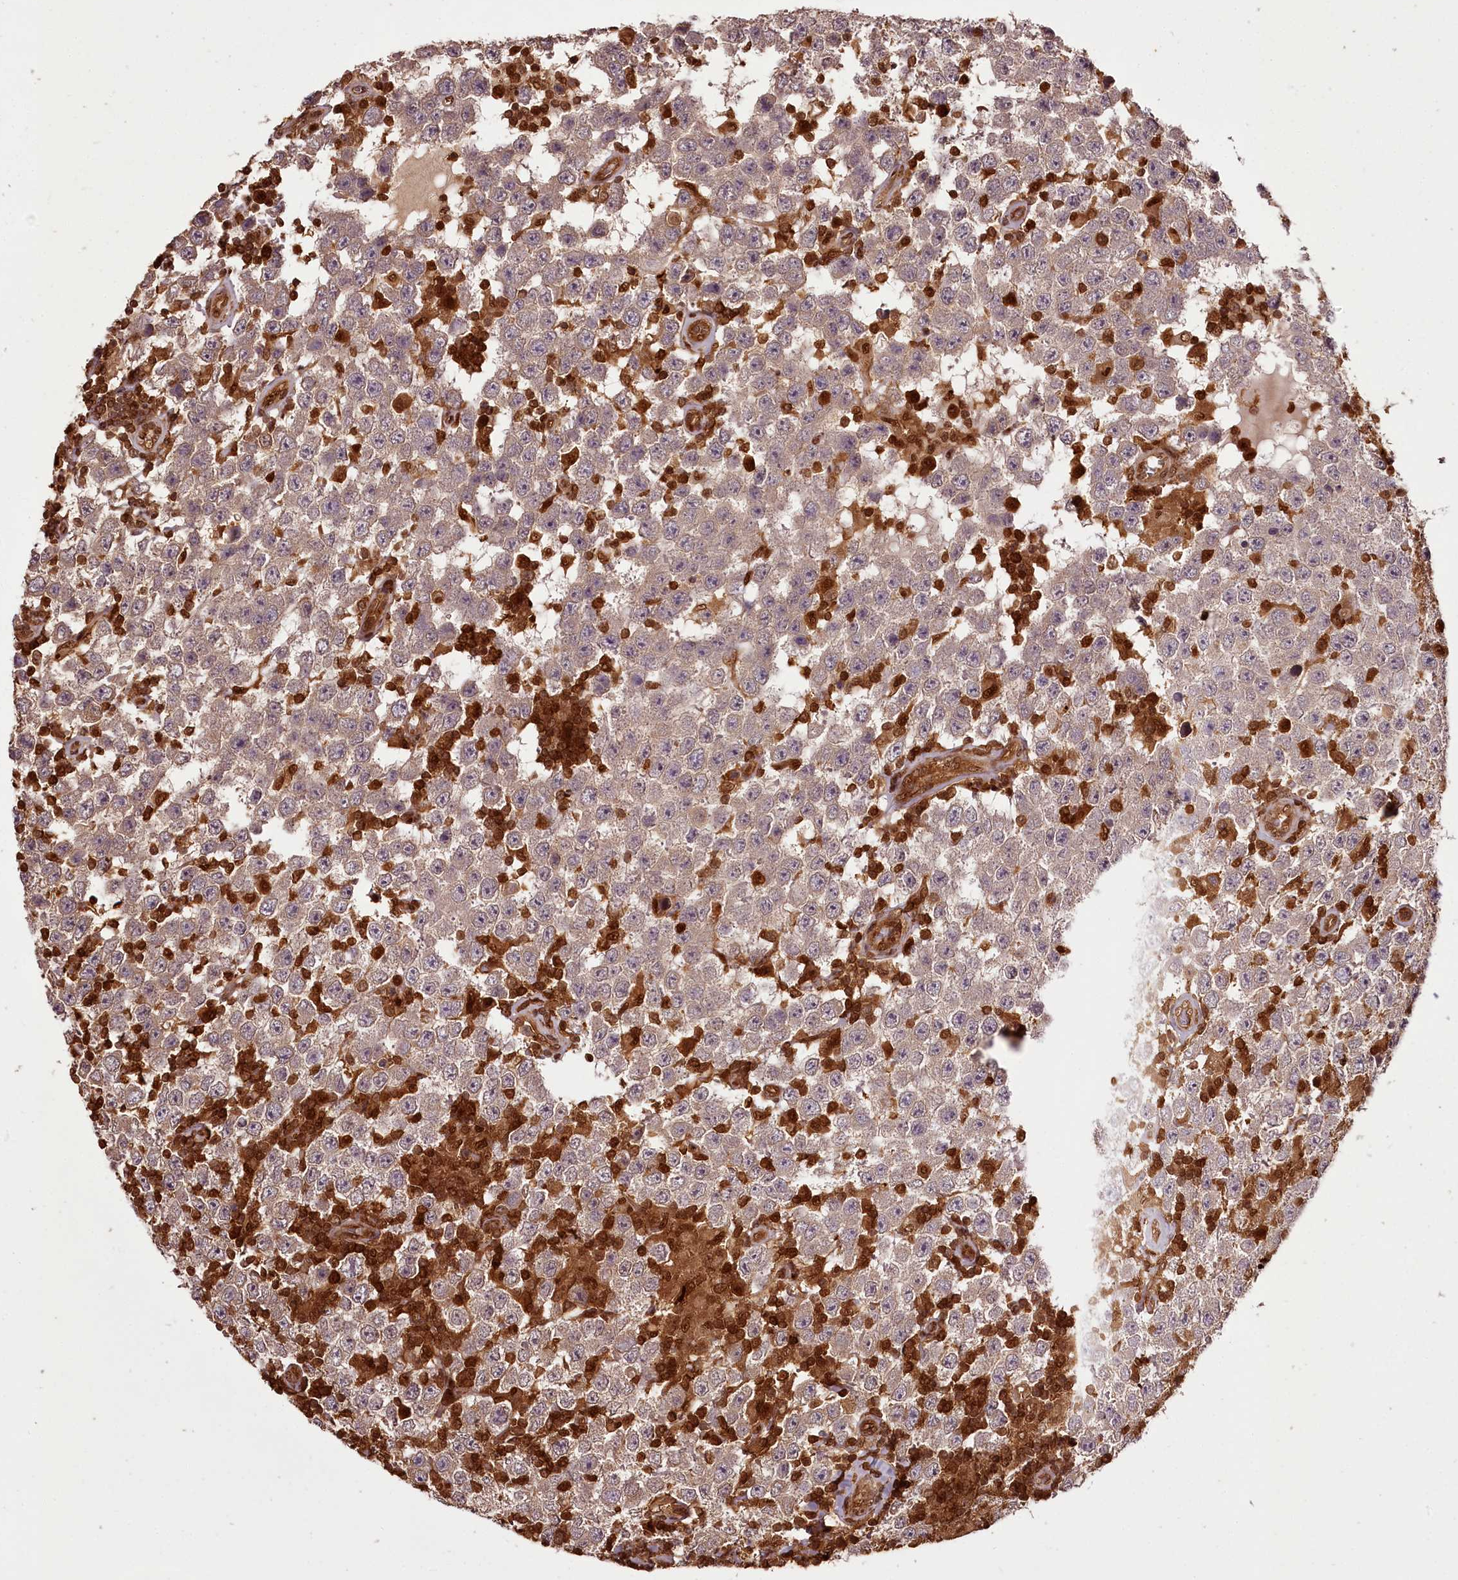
{"staining": {"intensity": "weak", "quantity": "25%-75%", "location": "cytoplasmic/membranous"}, "tissue": "testis cancer", "cell_type": "Tumor cells", "image_type": "cancer", "snomed": [{"axis": "morphology", "description": "Normal tissue, NOS"}, {"axis": "morphology", "description": "Urothelial carcinoma, High grade"}, {"axis": "morphology", "description": "Seminoma, NOS"}, {"axis": "morphology", "description": "Carcinoma, Embryonal, NOS"}, {"axis": "topography", "description": "Urinary bladder"}, {"axis": "topography", "description": "Testis"}], "caption": "Protein staining of testis cancer (high-grade urothelial carcinoma) tissue exhibits weak cytoplasmic/membranous expression in about 25%-75% of tumor cells. The staining was performed using DAB, with brown indicating positive protein expression. Nuclei are stained blue with hematoxylin.", "gene": "NPRL2", "patient": {"sex": "male", "age": 41}}